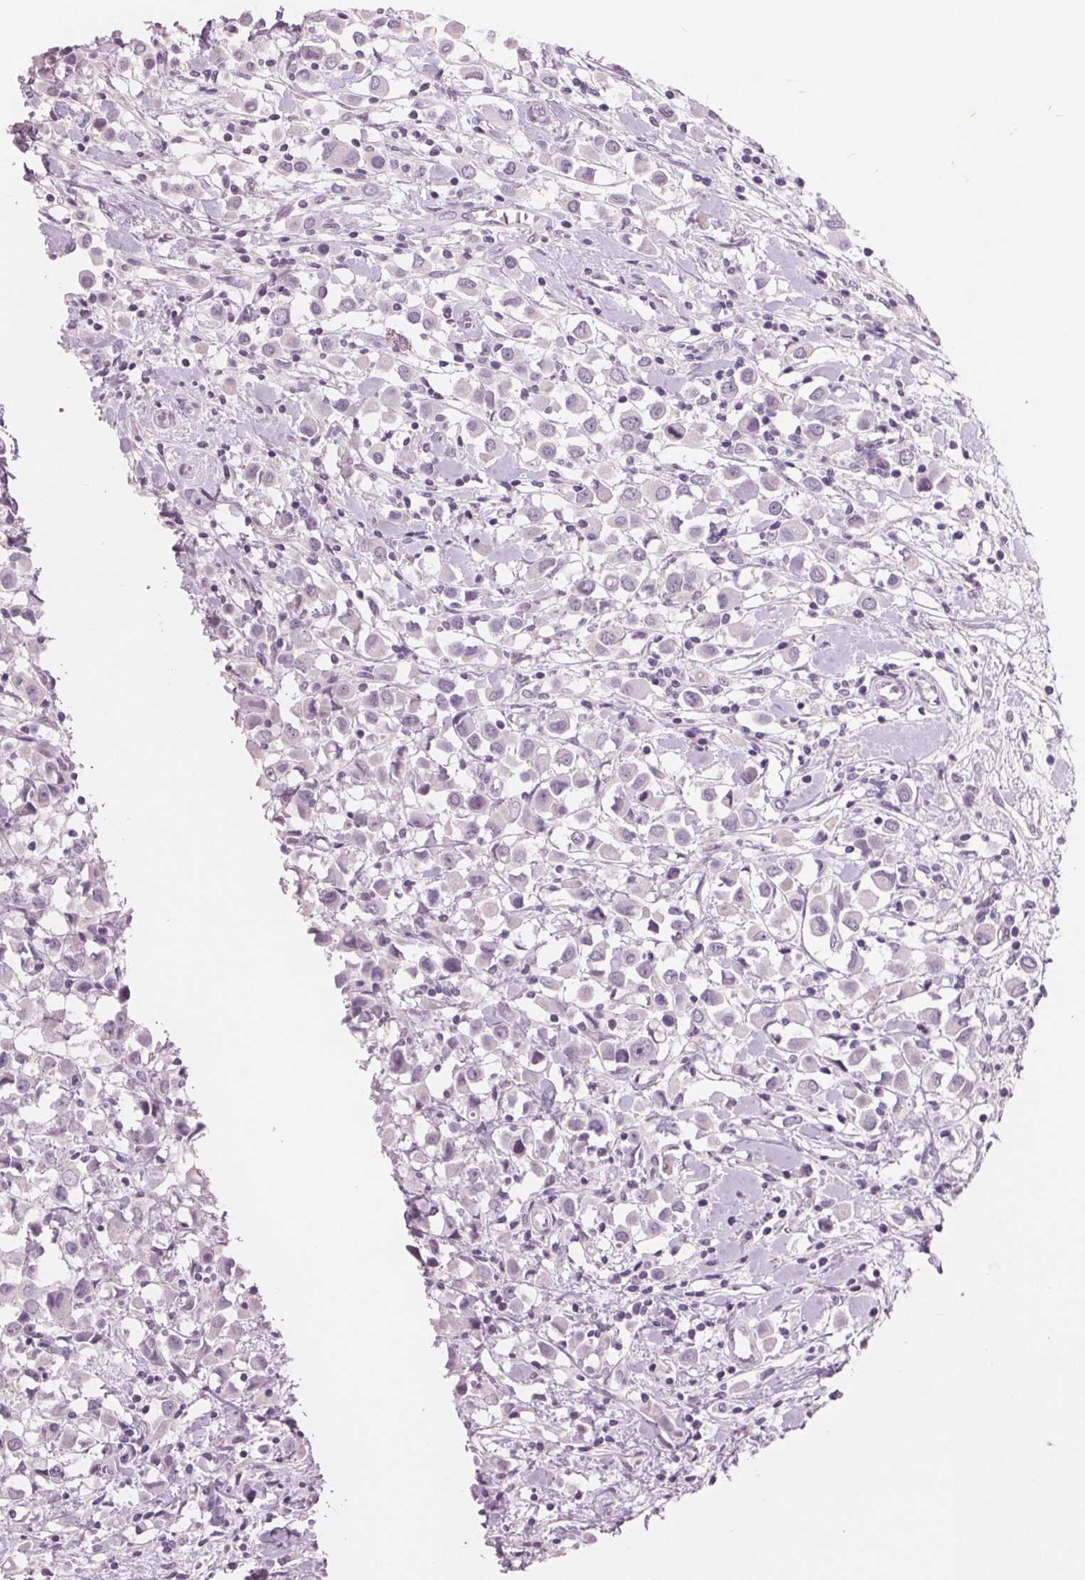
{"staining": {"intensity": "negative", "quantity": "none", "location": "none"}, "tissue": "breast cancer", "cell_type": "Tumor cells", "image_type": "cancer", "snomed": [{"axis": "morphology", "description": "Duct carcinoma"}, {"axis": "topography", "description": "Breast"}], "caption": "Breast cancer was stained to show a protein in brown. There is no significant expression in tumor cells. The staining is performed using DAB (3,3'-diaminobenzidine) brown chromogen with nuclei counter-stained in using hematoxylin.", "gene": "PTPN14", "patient": {"sex": "female", "age": 61}}